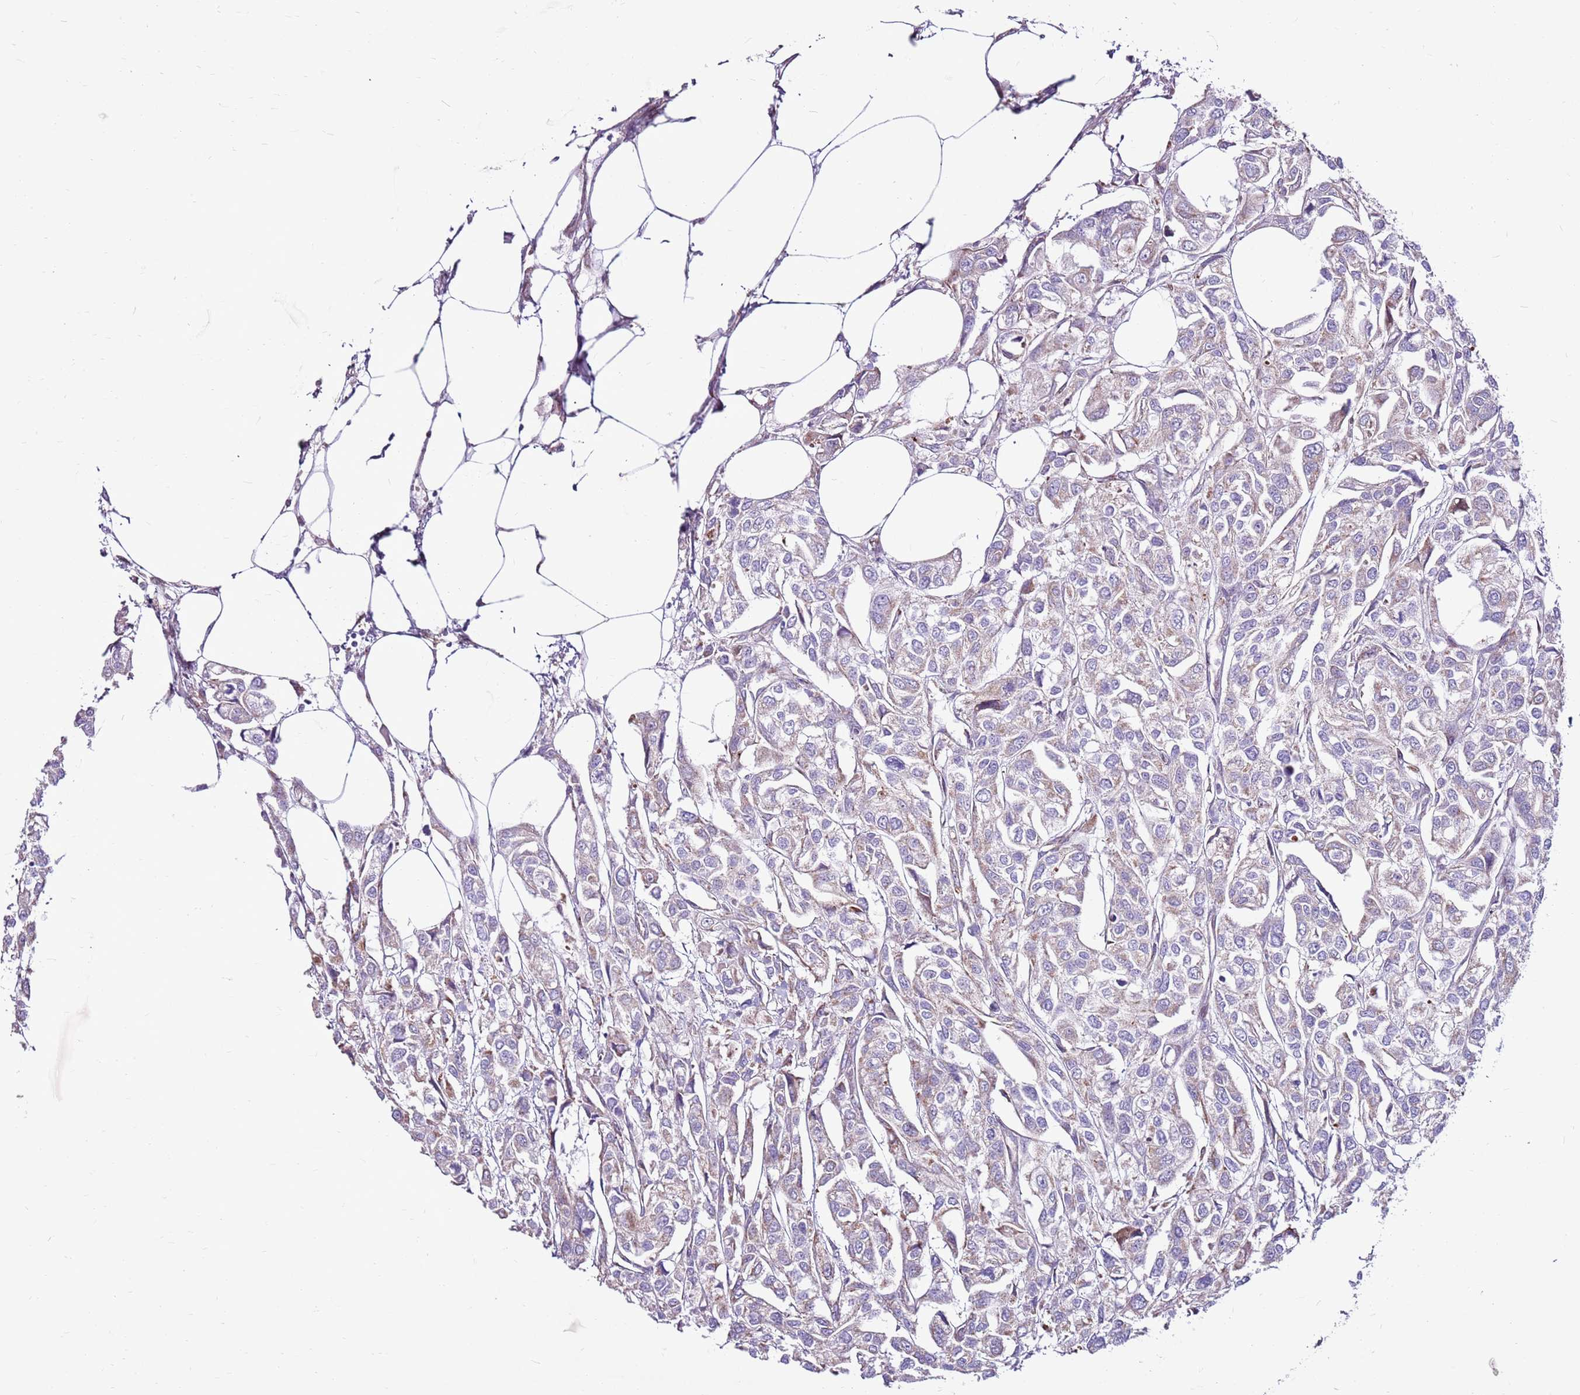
{"staining": {"intensity": "weak", "quantity": "<25%", "location": "cytoplasmic/membranous"}, "tissue": "urothelial cancer", "cell_type": "Tumor cells", "image_type": "cancer", "snomed": [{"axis": "morphology", "description": "Urothelial carcinoma, High grade"}, {"axis": "topography", "description": "Urinary bladder"}], "caption": "DAB immunohistochemical staining of urothelial cancer displays no significant staining in tumor cells. Nuclei are stained in blue.", "gene": "HECTD4", "patient": {"sex": "male", "age": 67}}